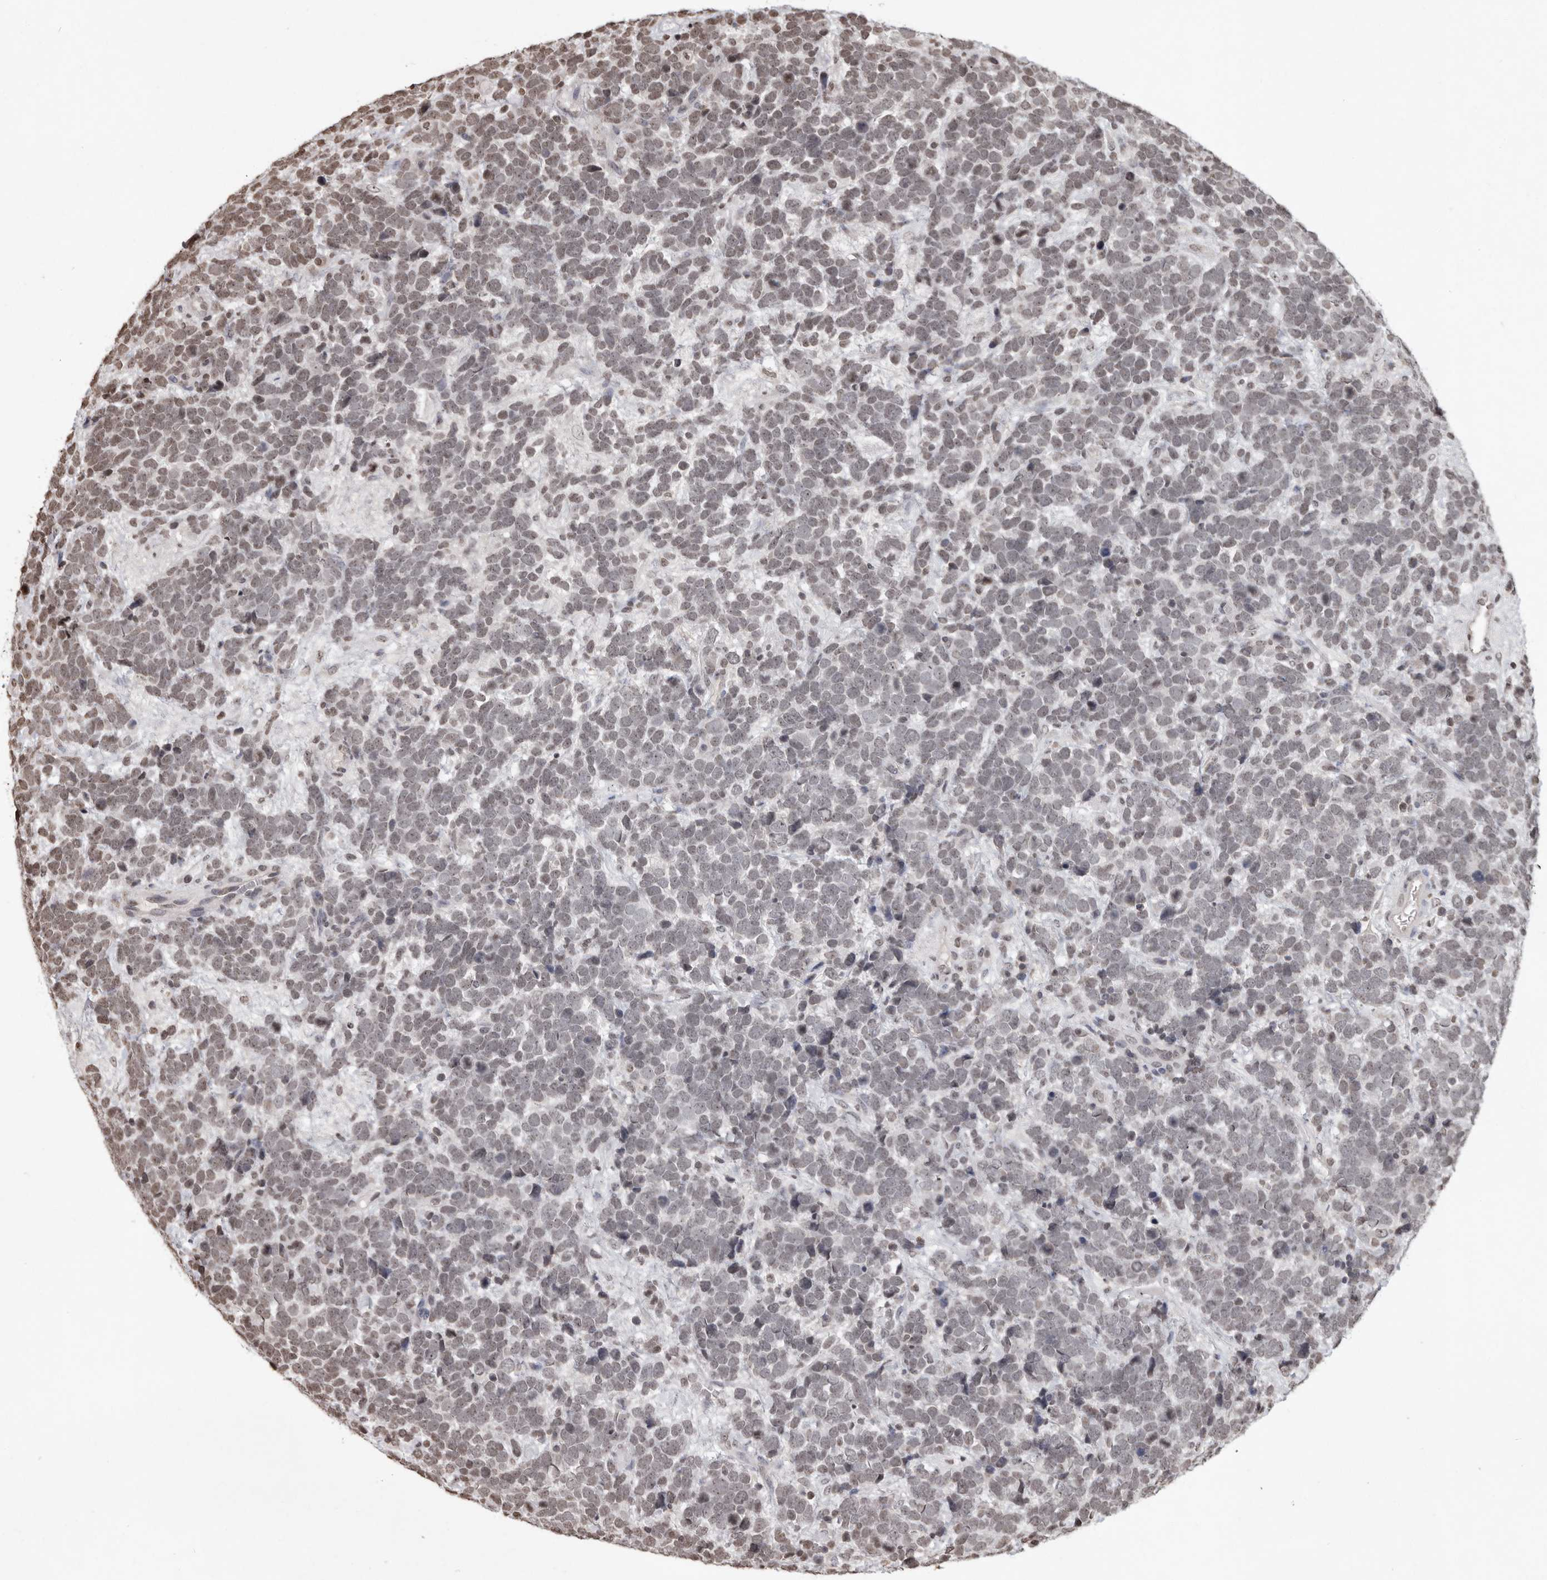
{"staining": {"intensity": "weak", "quantity": "<25%", "location": "nuclear"}, "tissue": "urothelial cancer", "cell_type": "Tumor cells", "image_type": "cancer", "snomed": [{"axis": "morphology", "description": "Urothelial carcinoma, High grade"}, {"axis": "topography", "description": "Urinary bladder"}], "caption": "An IHC histopathology image of urothelial cancer is shown. There is no staining in tumor cells of urothelial cancer.", "gene": "WDR45", "patient": {"sex": "female", "age": 82}}